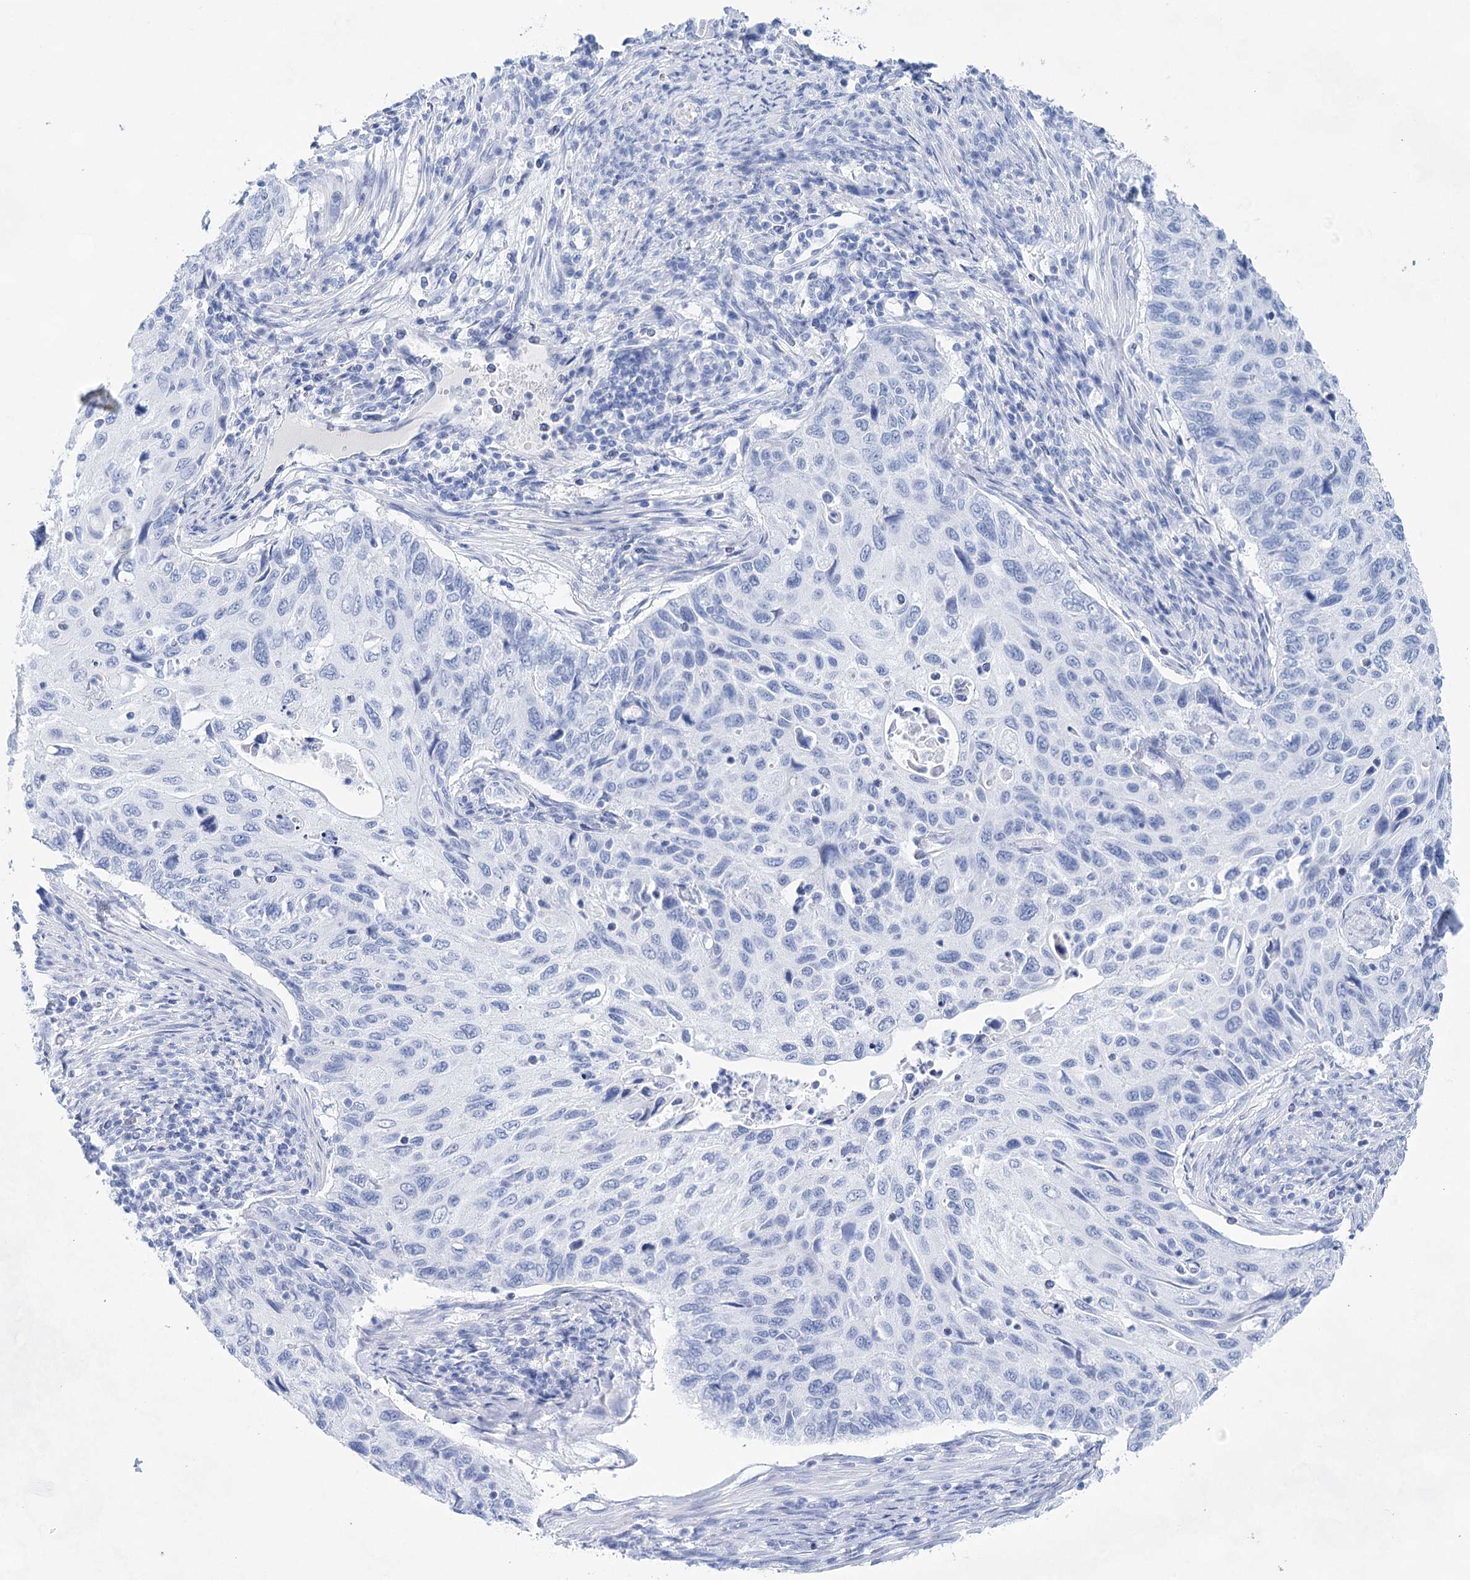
{"staining": {"intensity": "negative", "quantity": "none", "location": "none"}, "tissue": "cervical cancer", "cell_type": "Tumor cells", "image_type": "cancer", "snomed": [{"axis": "morphology", "description": "Squamous cell carcinoma, NOS"}, {"axis": "topography", "description": "Cervix"}], "caption": "Immunohistochemistry photomicrograph of neoplastic tissue: cervical squamous cell carcinoma stained with DAB demonstrates no significant protein positivity in tumor cells.", "gene": "LALBA", "patient": {"sex": "female", "age": 70}}